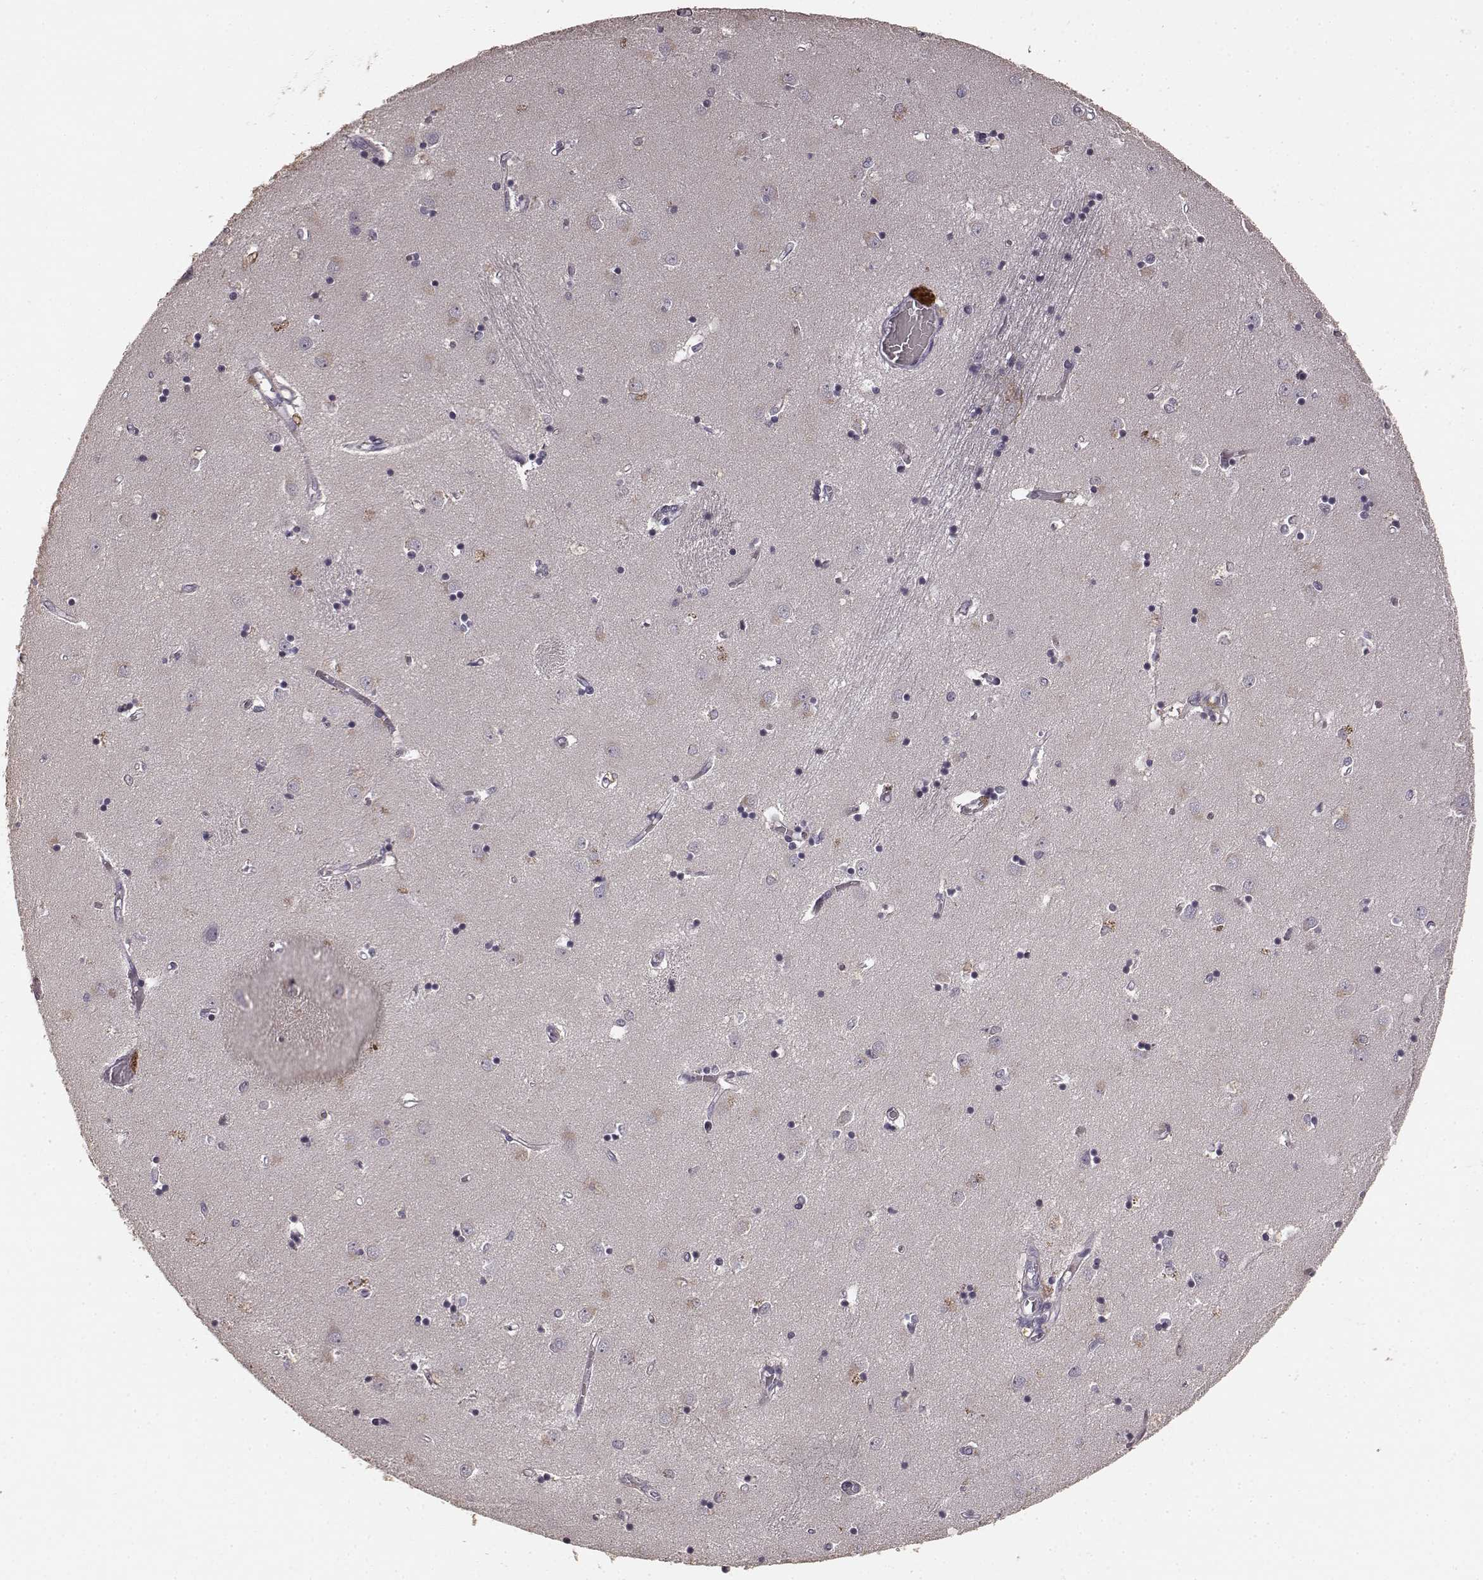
{"staining": {"intensity": "negative", "quantity": "none", "location": "none"}, "tissue": "caudate", "cell_type": "Glial cells", "image_type": "normal", "snomed": [{"axis": "morphology", "description": "Normal tissue, NOS"}, {"axis": "topography", "description": "Lateral ventricle wall"}], "caption": "Immunohistochemistry of unremarkable human caudate exhibits no expression in glial cells.", "gene": "RIT2", "patient": {"sex": "male", "age": 54}}